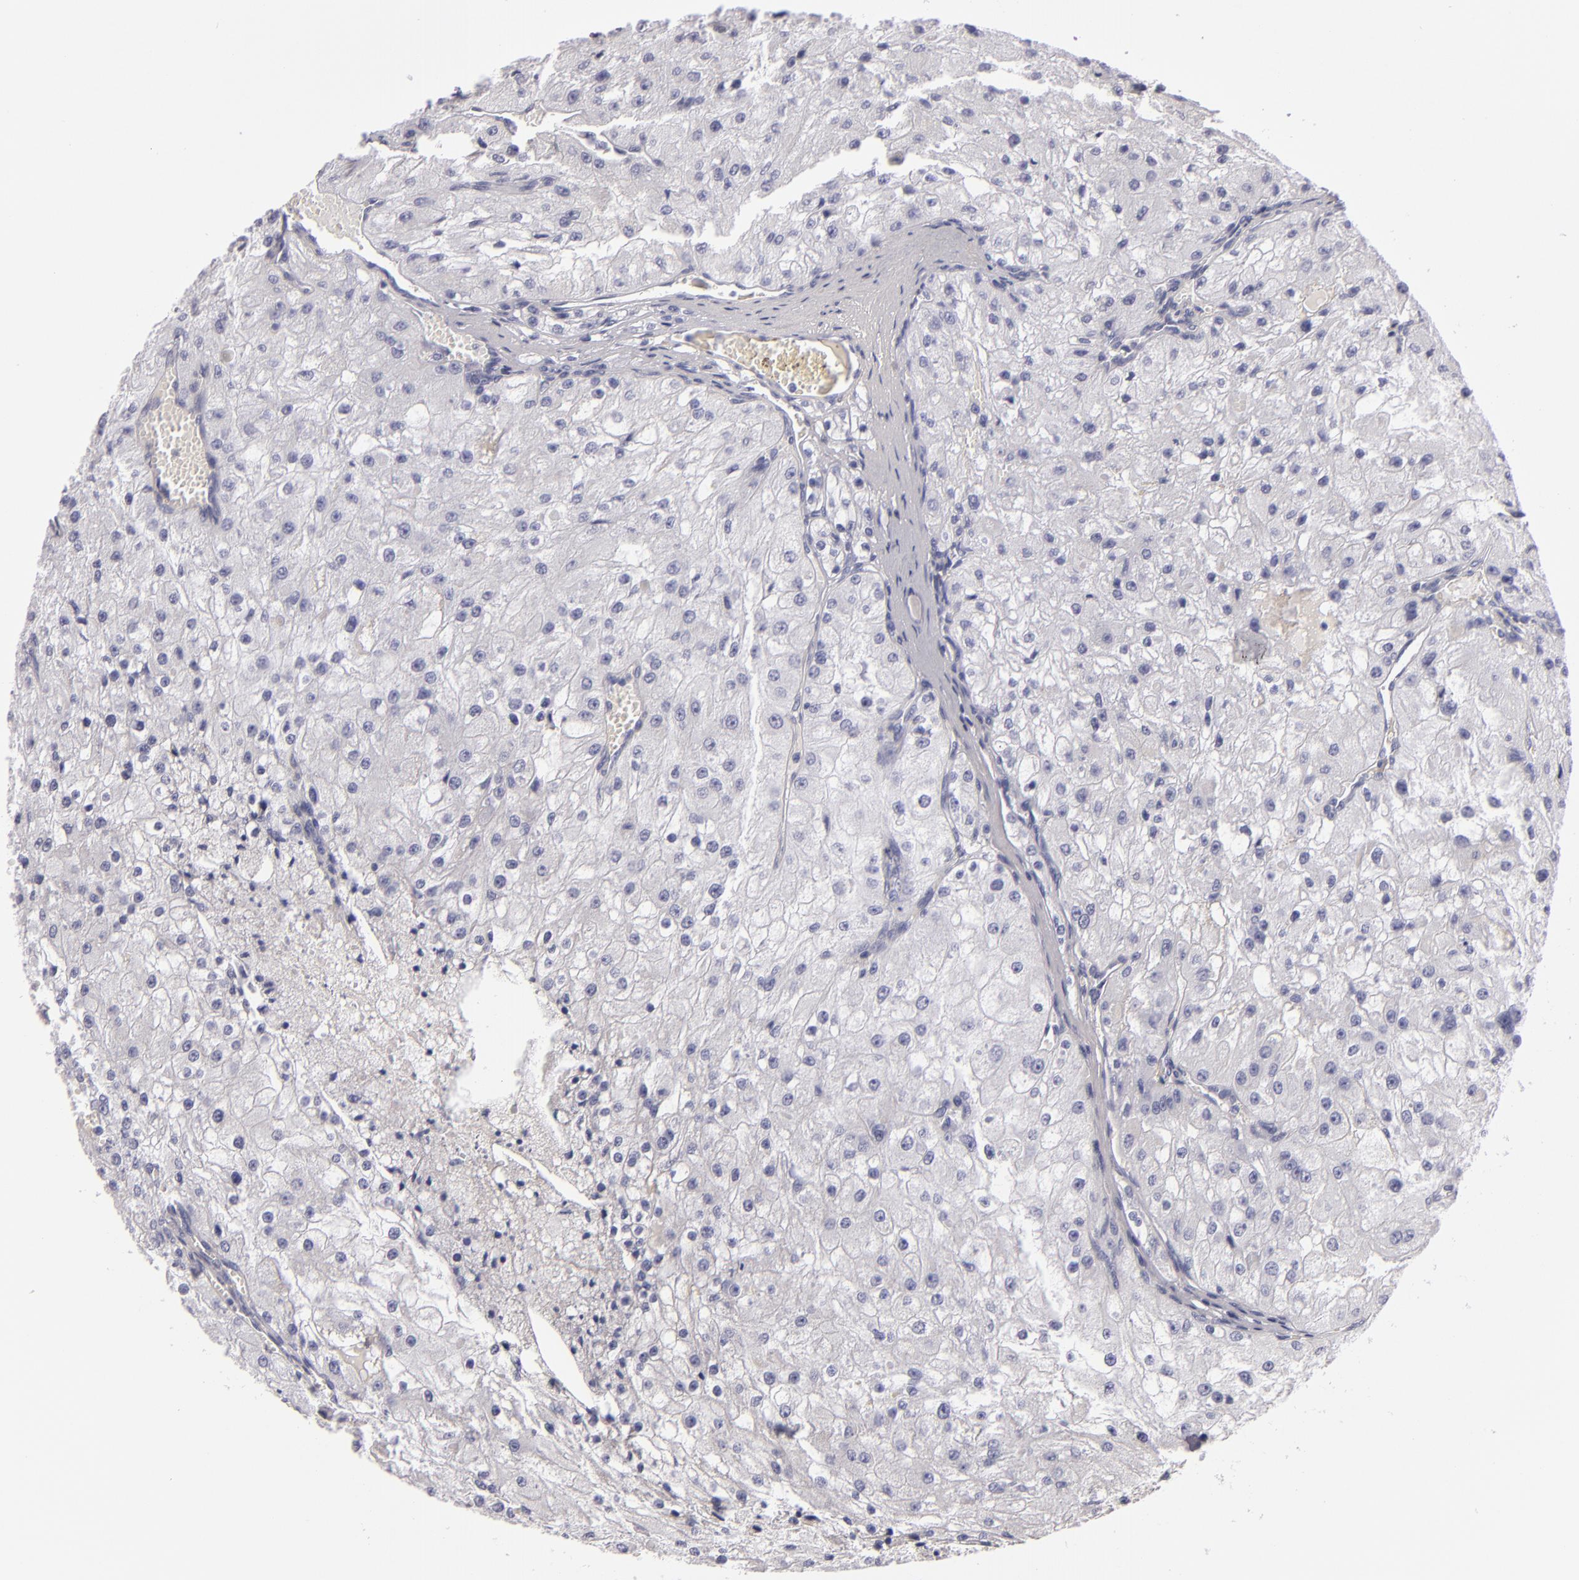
{"staining": {"intensity": "negative", "quantity": "none", "location": "none"}, "tissue": "renal cancer", "cell_type": "Tumor cells", "image_type": "cancer", "snomed": [{"axis": "morphology", "description": "Adenocarcinoma, NOS"}, {"axis": "topography", "description": "Kidney"}], "caption": "Photomicrograph shows no protein staining in tumor cells of renal adenocarcinoma tissue. (Stains: DAB (3,3'-diaminobenzidine) IHC with hematoxylin counter stain, Microscopy: brightfield microscopy at high magnification).", "gene": "F13A1", "patient": {"sex": "female", "age": 74}}